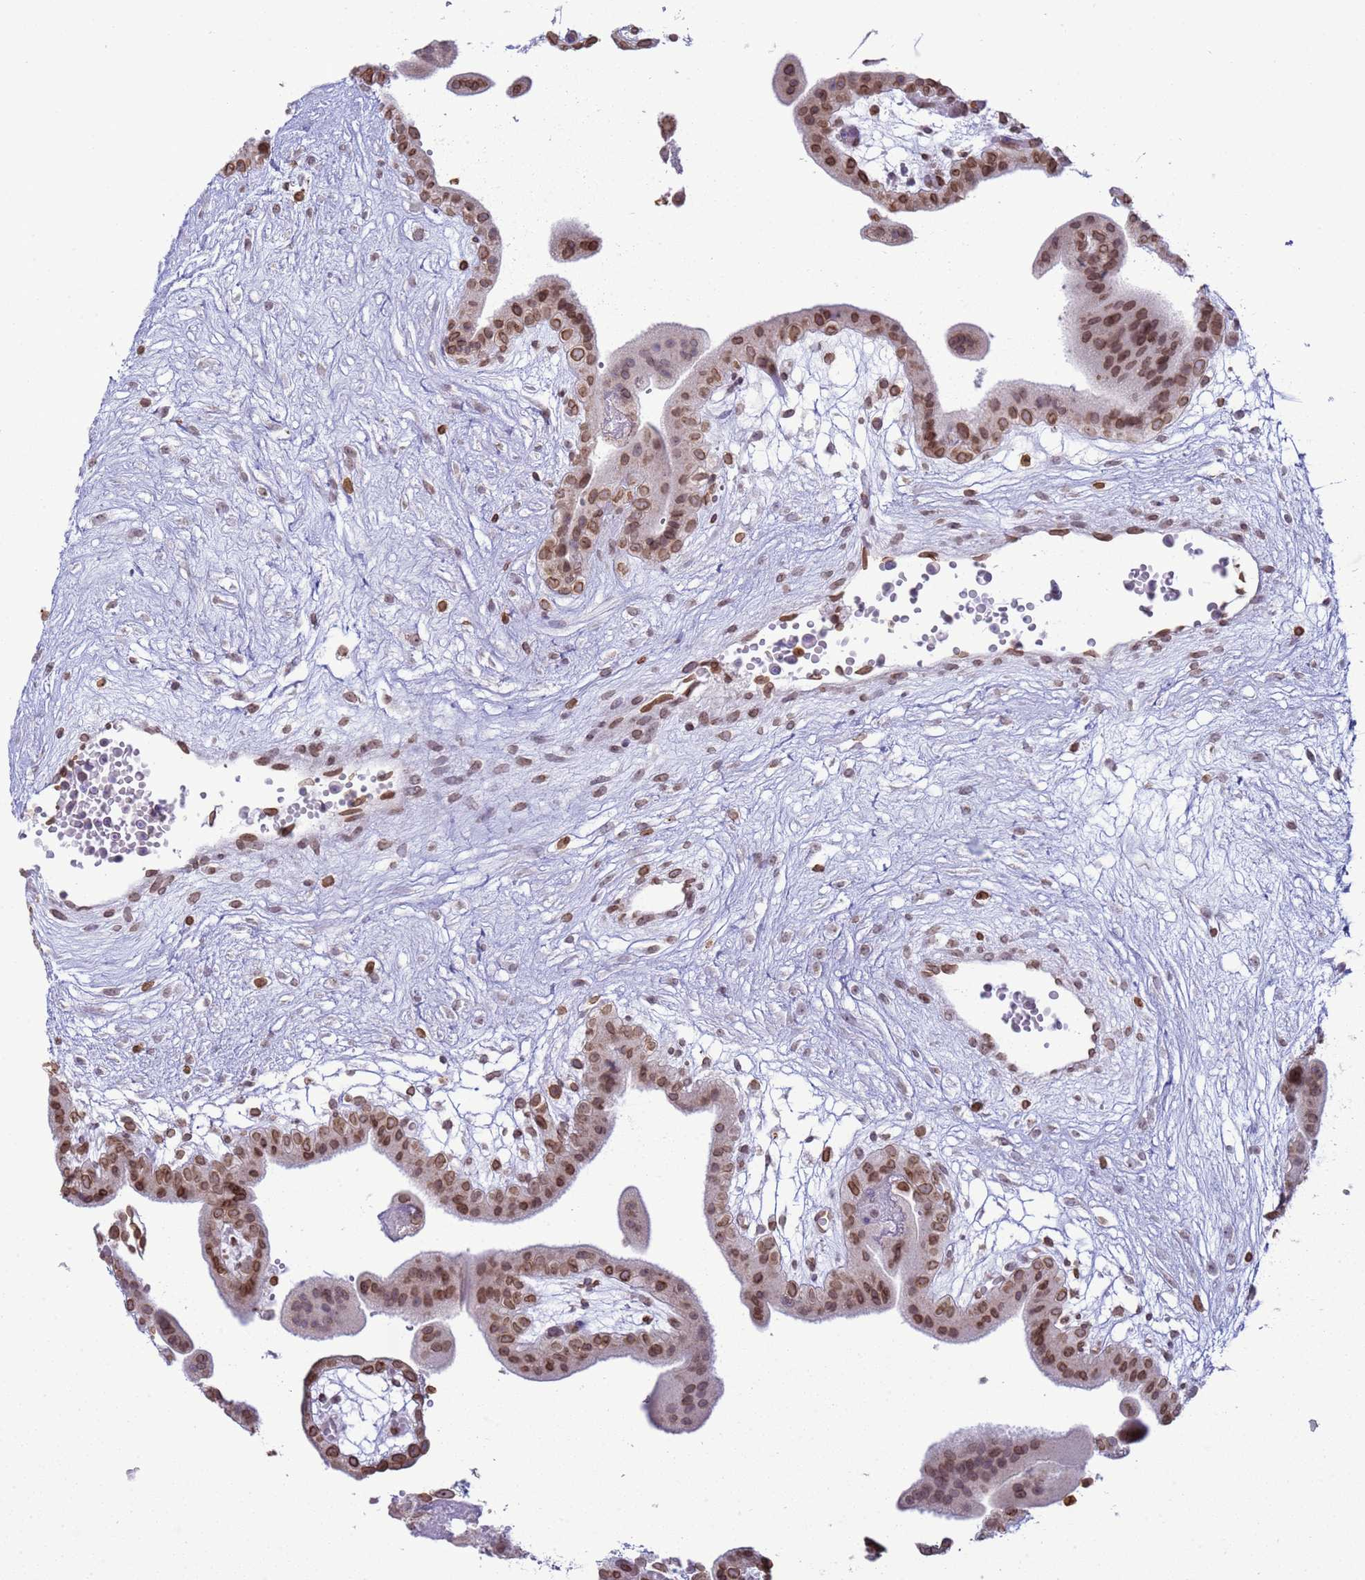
{"staining": {"intensity": "moderate", "quantity": ">75%", "location": "cytoplasmic/membranous,nuclear"}, "tissue": "placenta", "cell_type": "Trophoblastic cells", "image_type": "normal", "snomed": [{"axis": "morphology", "description": "Normal tissue, NOS"}, {"axis": "topography", "description": "Placenta"}], "caption": "Protein expression analysis of unremarkable human placenta reveals moderate cytoplasmic/membranous,nuclear positivity in about >75% of trophoblastic cells. Using DAB (3,3'-diaminobenzidine) (brown) and hematoxylin (blue) stains, captured at high magnification using brightfield microscopy.", "gene": "DHX37", "patient": {"sex": "female", "age": 18}}